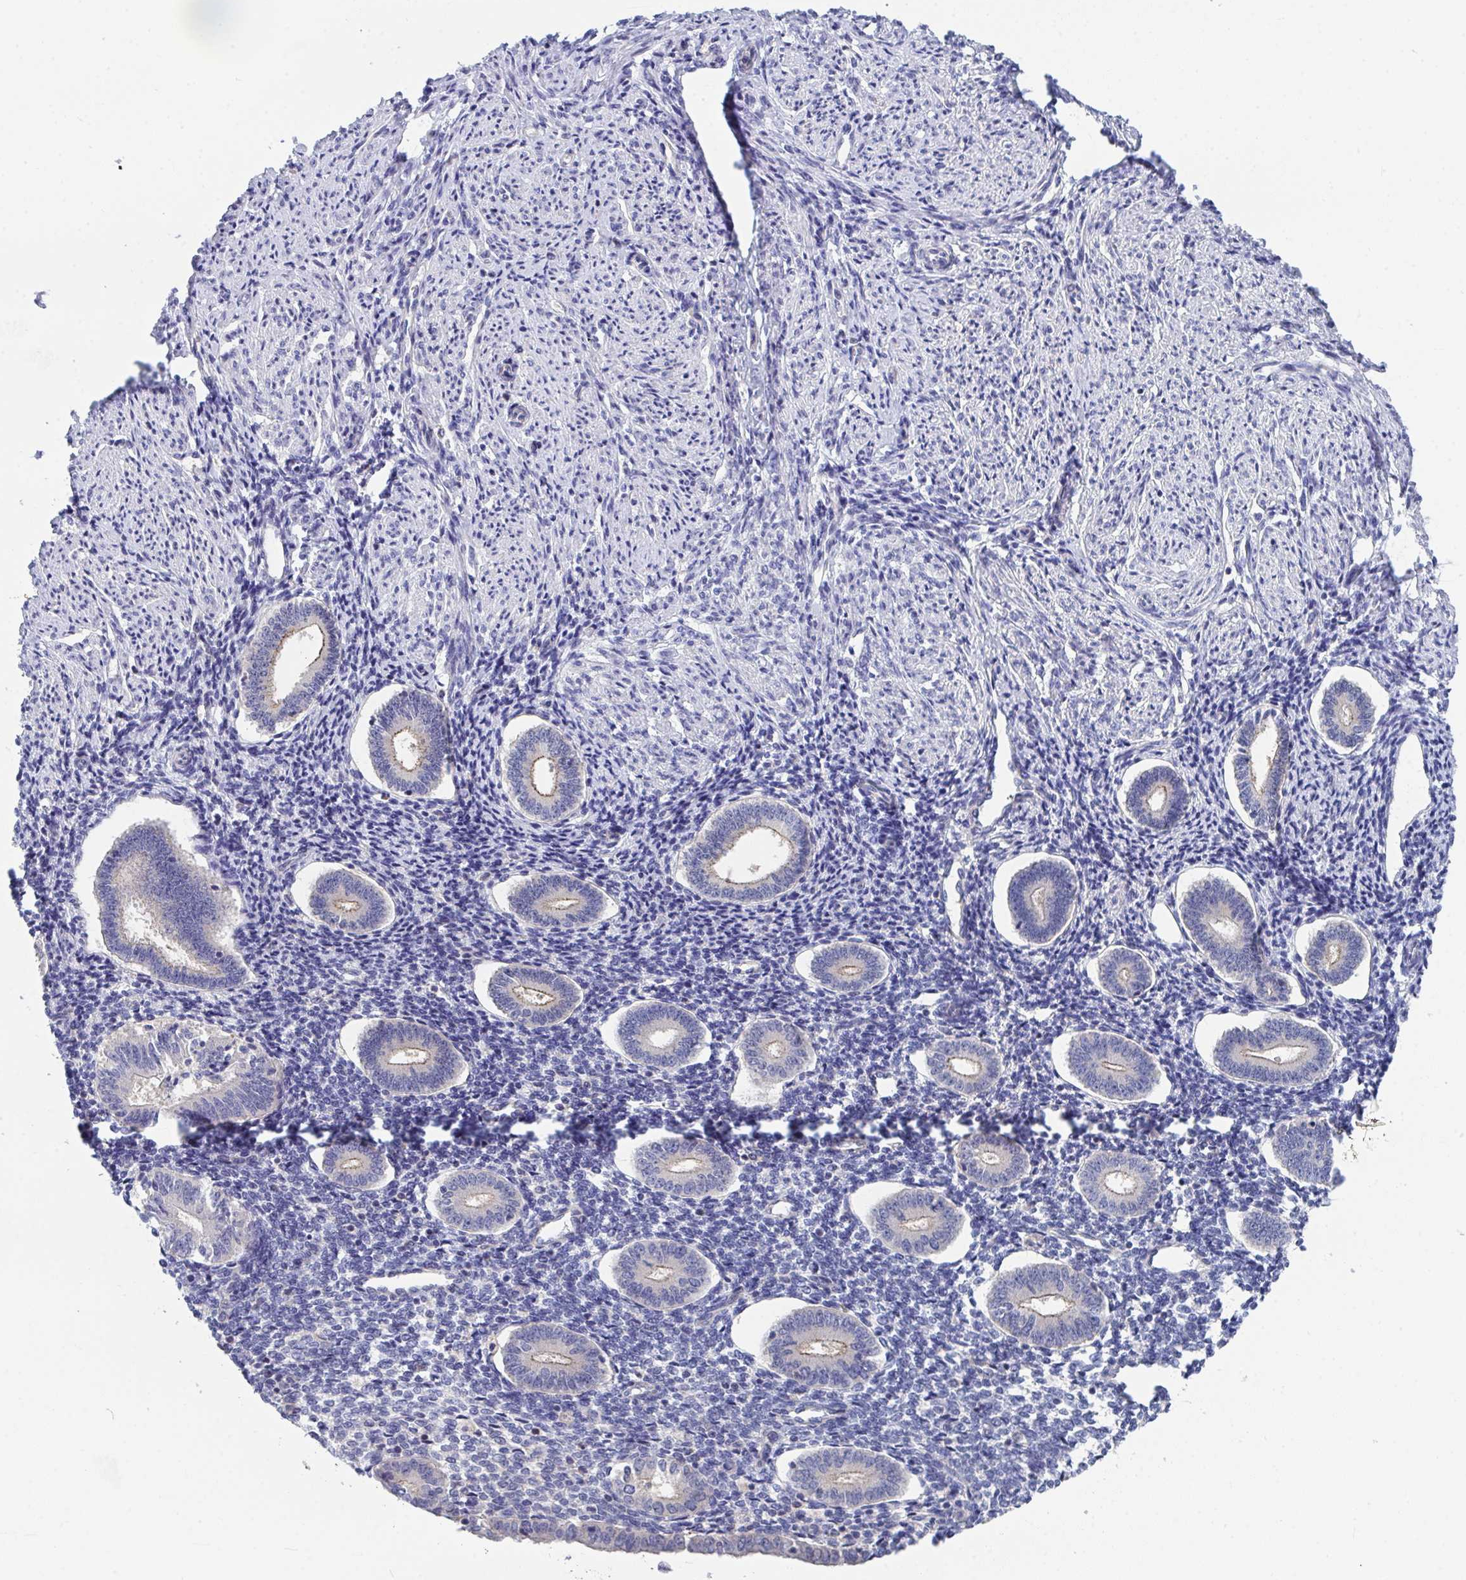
{"staining": {"intensity": "negative", "quantity": "none", "location": "none"}, "tissue": "endometrium", "cell_type": "Cells in endometrial stroma", "image_type": "normal", "snomed": [{"axis": "morphology", "description": "Normal tissue, NOS"}, {"axis": "topography", "description": "Endometrium"}], "caption": "Immunohistochemical staining of normal endometrium demonstrates no significant positivity in cells in endometrial stroma.", "gene": "P2RX3", "patient": {"sex": "female", "age": 40}}